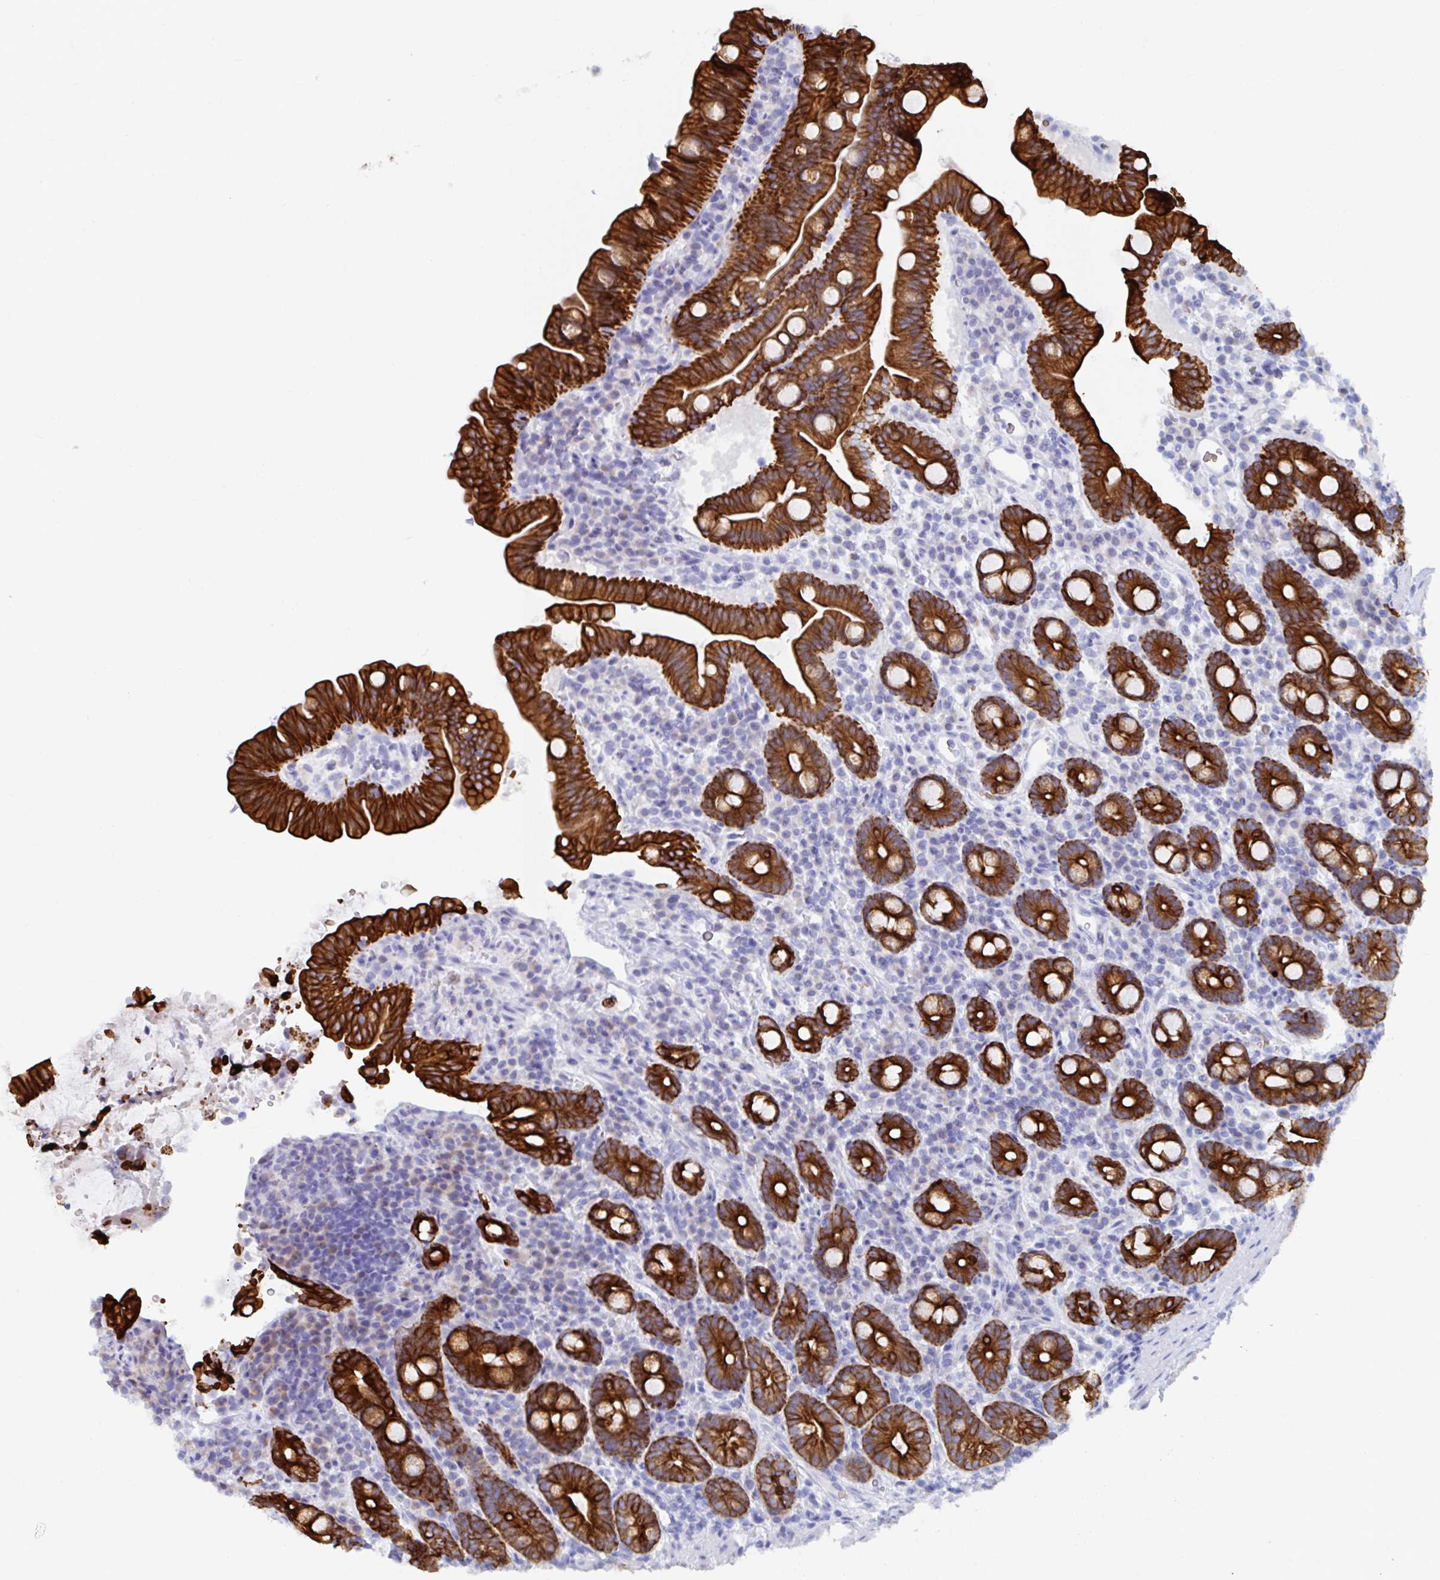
{"staining": {"intensity": "strong", "quantity": ">75%", "location": "cytoplasmic/membranous"}, "tissue": "small intestine", "cell_type": "Glandular cells", "image_type": "normal", "snomed": [{"axis": "morphology", "description": "Normal tissue, NOS"}, {"axis": "topography", "description": "Small intestine"}], "caption": "Protein analysis of benign small intestine exhibits strong cytoplasmic/membranous positivity in approximately >75% of glandular cells. (brown staining indicates protein expression, while blue staining denotes nuclei).", "gene": "CLDN8", "patient": {"sex": "male", "age": 26}}